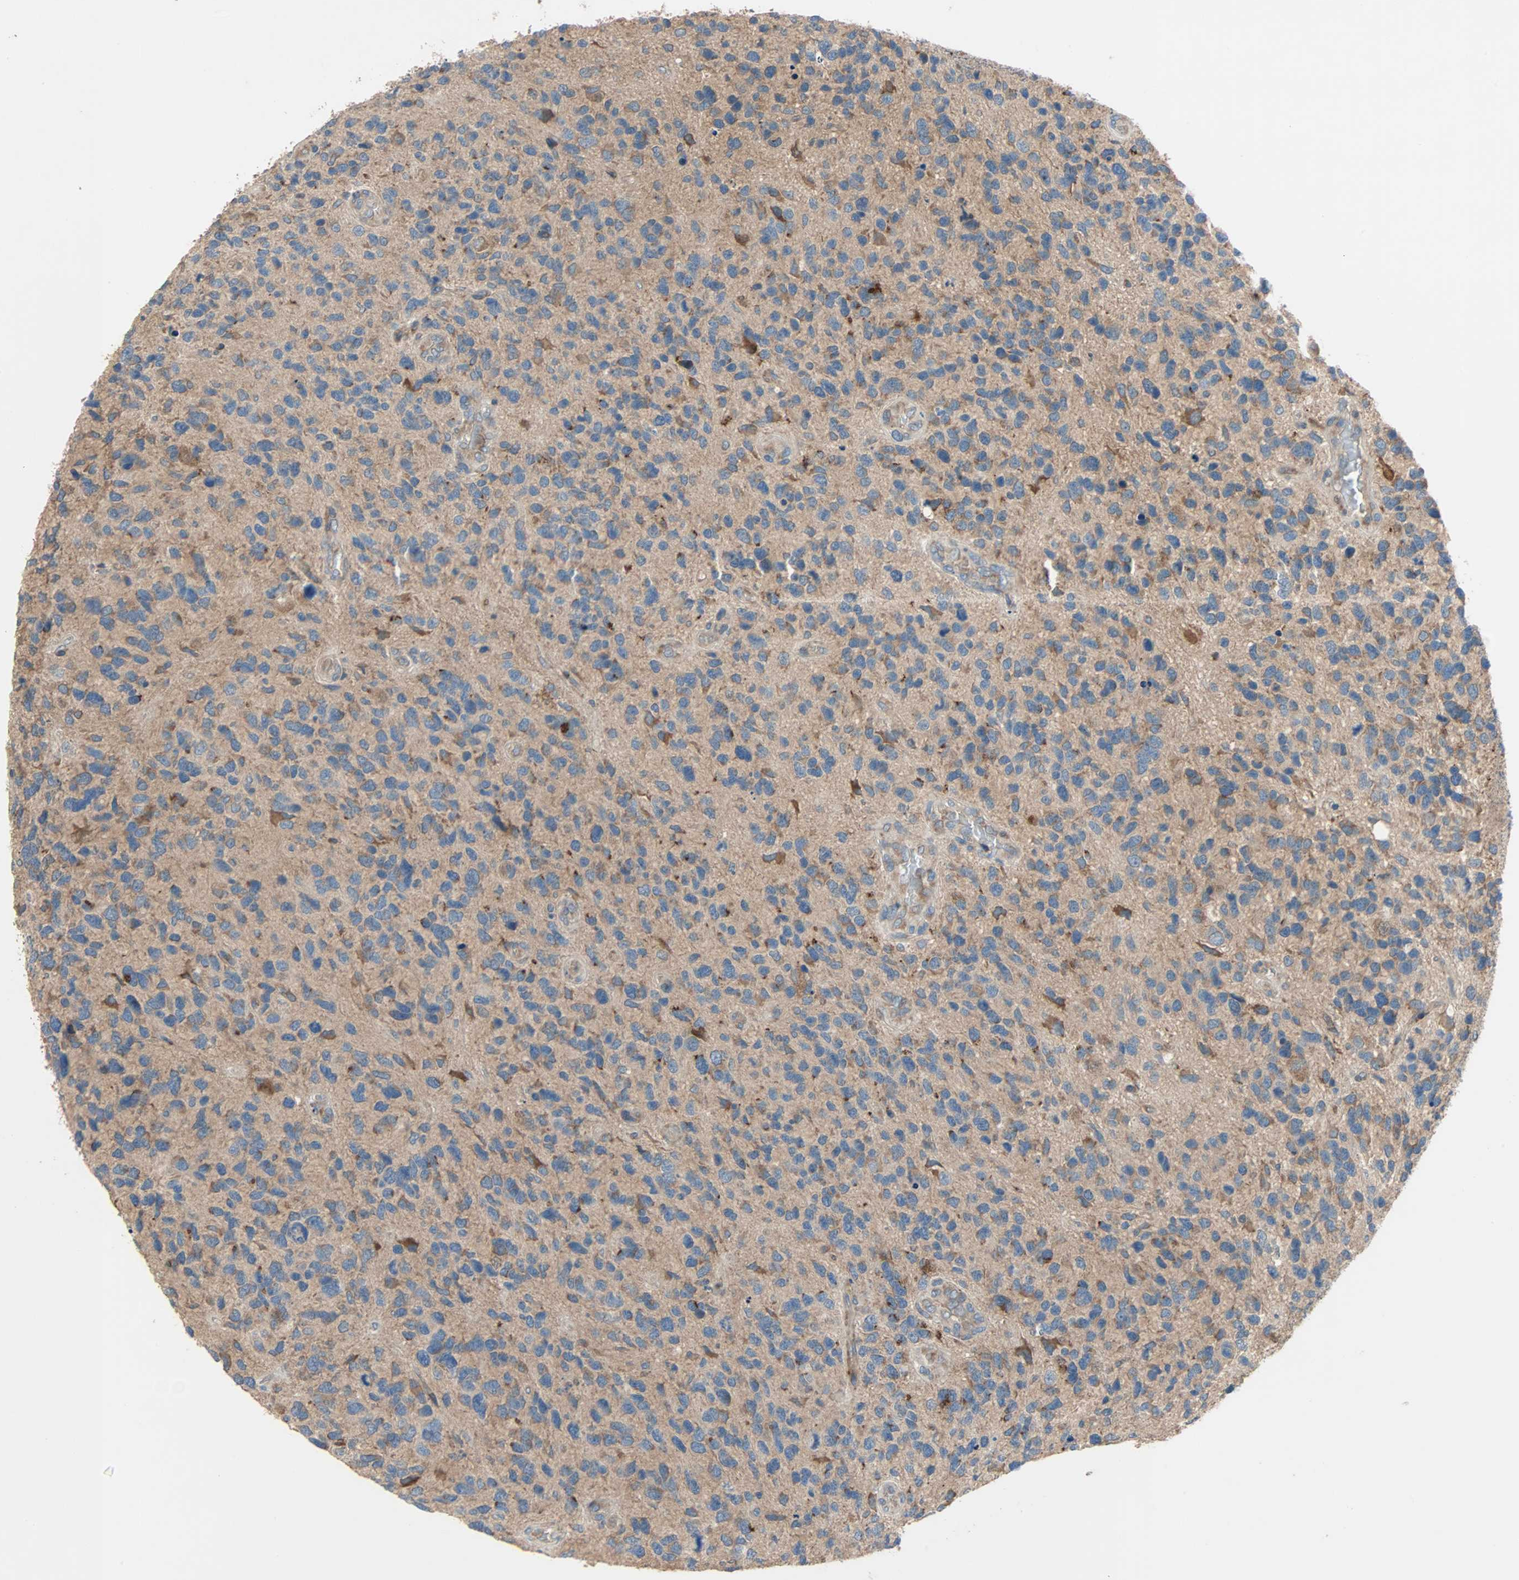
{"staining": {"intensity": "moderate", "quantity": ">75%", "location": "cytoplasmic/membranous"}, "tissue": "glioma", "cell_type": "Tumor cells", "image_type": "cancer", "snomed": [{"axis": "morphology", "description": "Glioma, malignant, High grade"}, {"axis": "topography", "description": "Brain"}], "caption": "Malignant glioma (high-grade) tissue exhibits moderate cytoplasmic/membranous expression in about >75% of tumor cells", "gene": "XYLT1", "patient": {"sex": "female", "age": 58}}